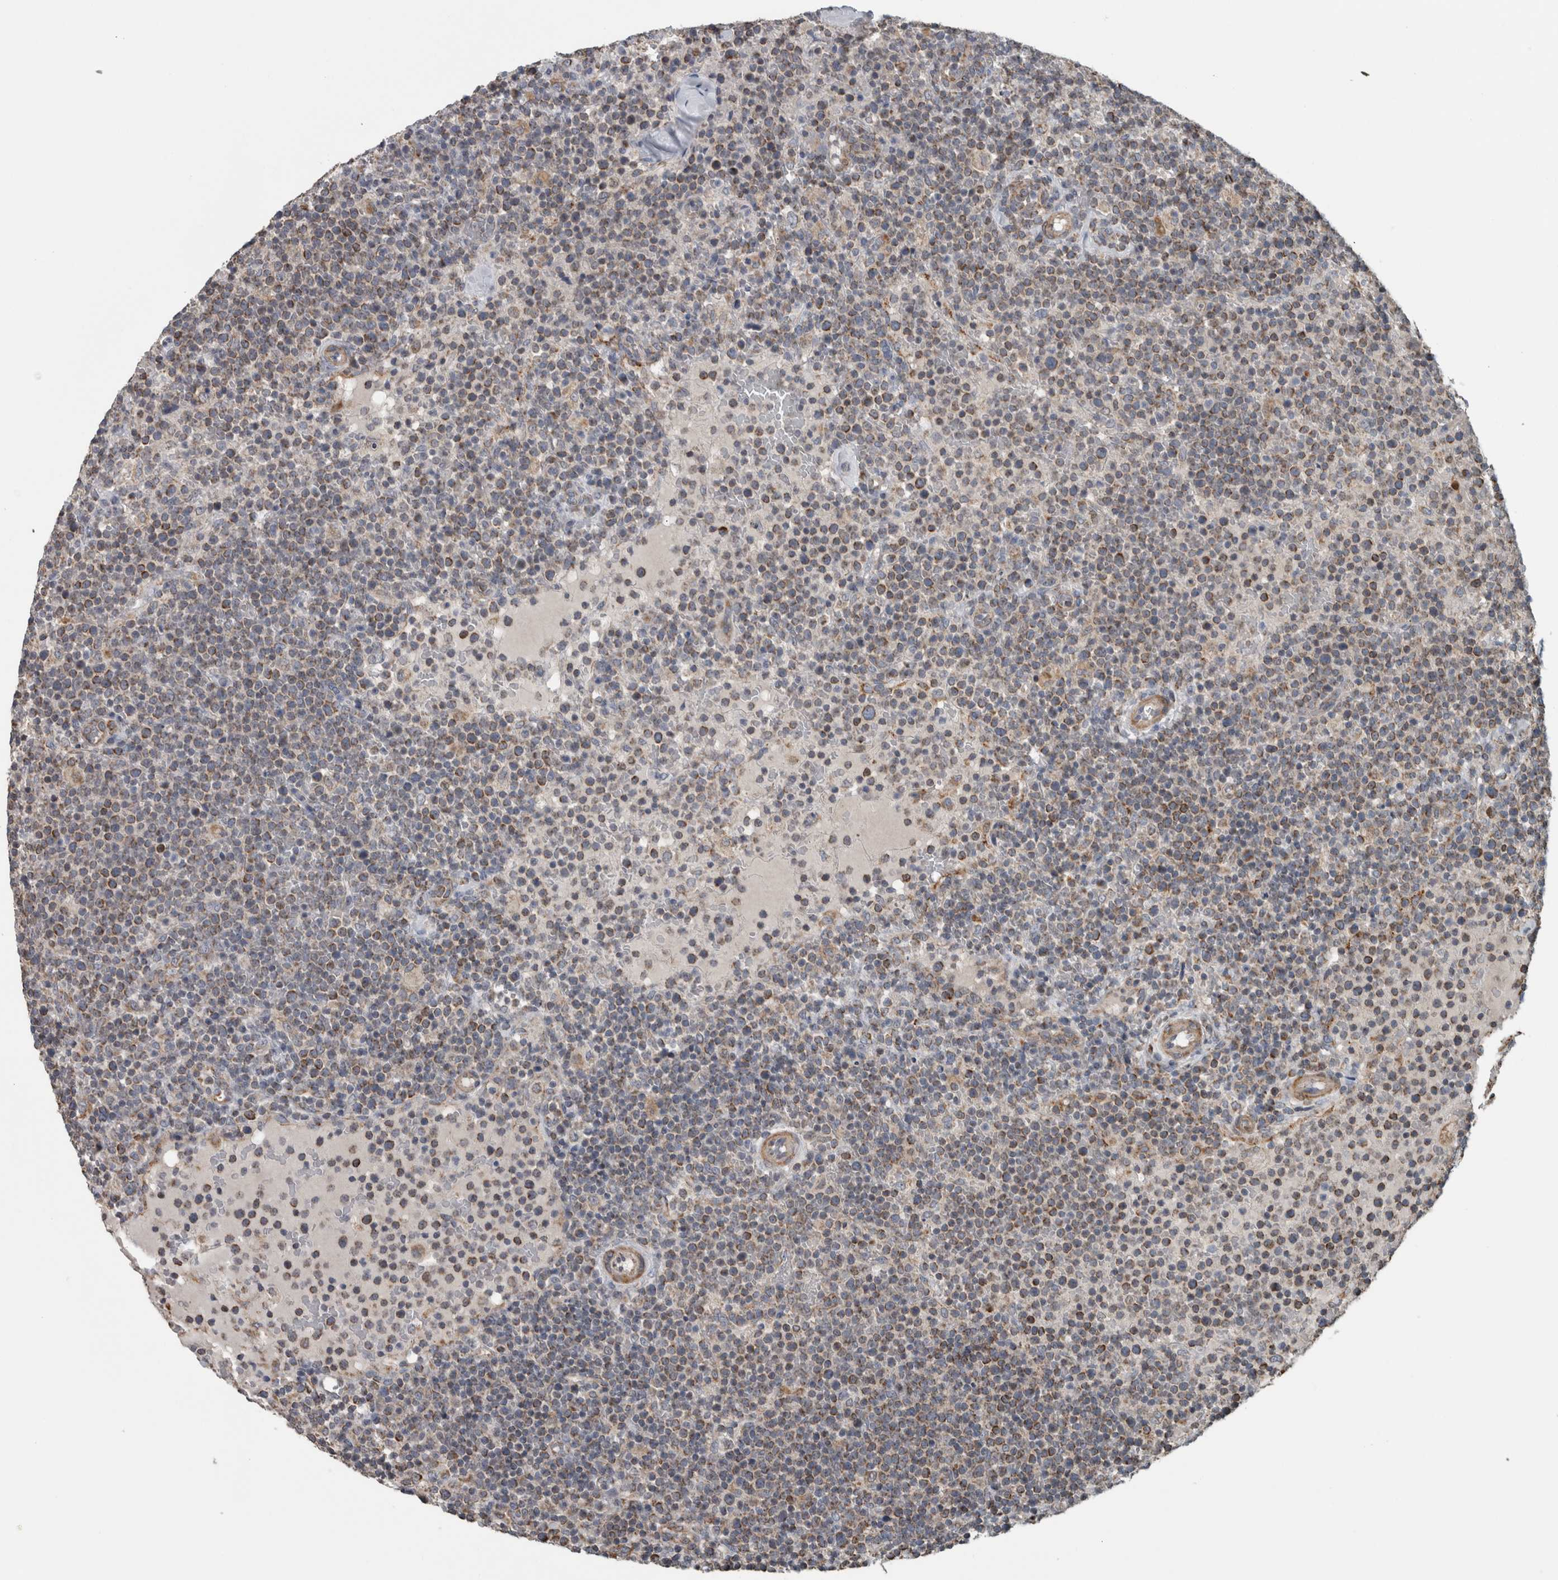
{"staining": {"intensity": "moderate", "quantity": "25%-75%", "location": "cytoplasmic/membranous"}, "tissue": "lymphoma", "cell_type": "Tumor cells", "image_type": "cancer", "snomed": [{"axis": "morphology", "description": "Malignant lymphoma, non-Hodgkin's type, High grade"}, {"axis": "topography", "description": "Lymph node"}], "caption": "A micrograph of malignant lymphoma, non-Hodgkin's type (high-grade) stained for a protein shows moderate cytoplasmic/membranous brown staining in tumor cells.", "gene": "ARMC1", "patient": {"sex": "male", "age": 61}}